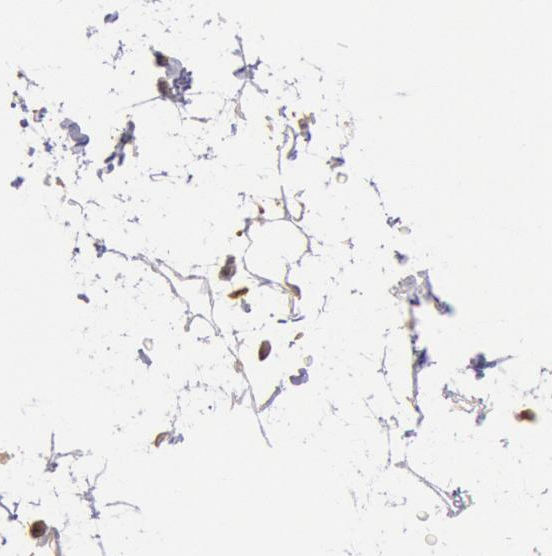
{"staining": {"intensity": "moderate", "quantity": "<25%", "location": "nuclear"}, "tissue": "adipose tissue", "cell_type": "Adipocytes", "image_type": "normal", "snomed": [{"axis": "morphology", "description": "Normal tissue, NOS"}, {"axis": "topography", "description": "Soft tissue"}], "caption": "IHC image of benign human adipose tissue stained for a protein (brown), which reveals low levels of moderate nuclear expression in about <25% of adipocytes.", "gene": "COMT", "patient": {"sex": "male", "age": 72}}